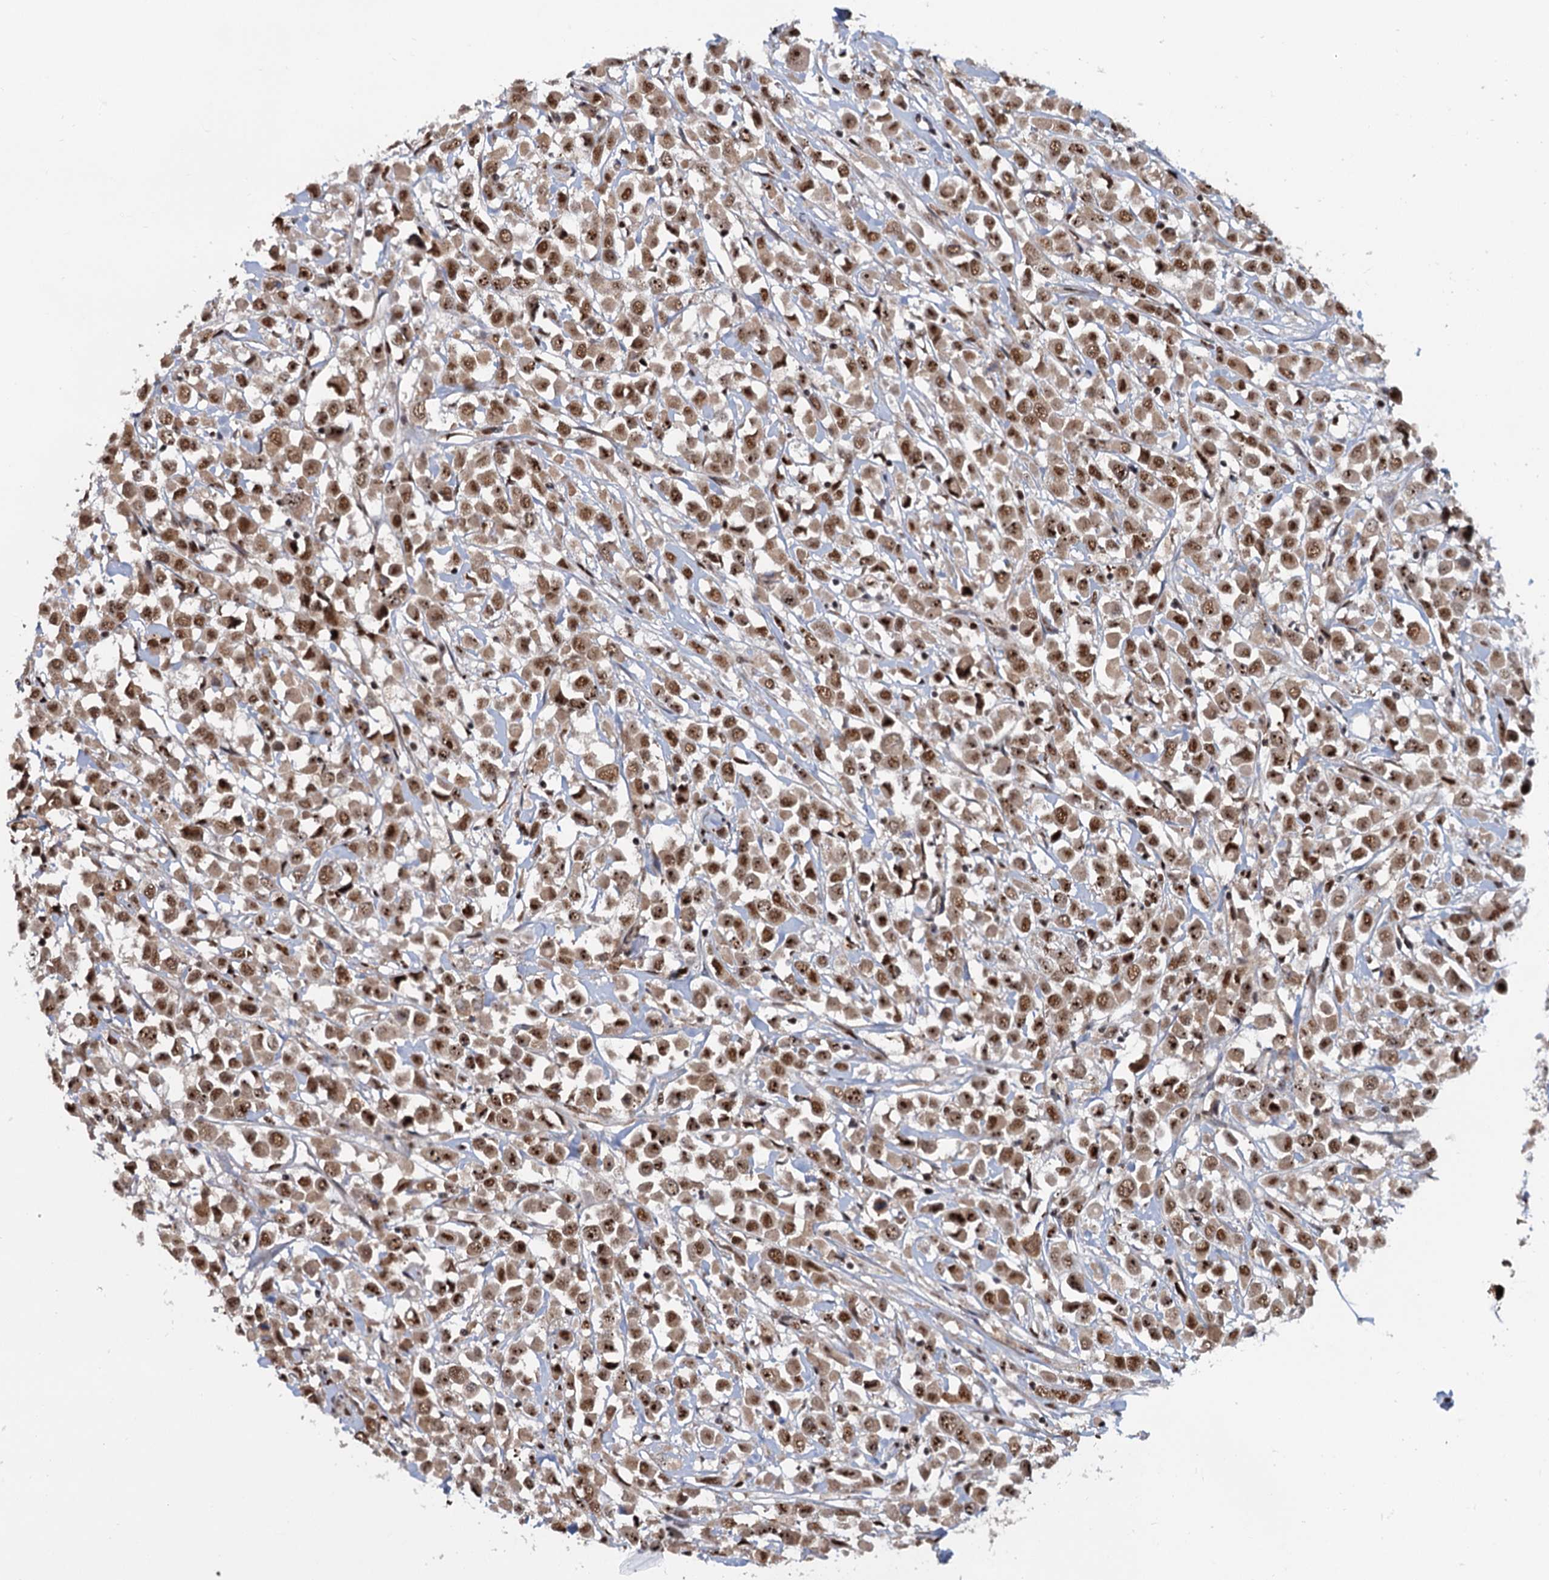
{"staining": {"intensity": "moderate", "quantity": ">75%", "location": "nuclear"}, "tissue": "breast cancer", "cell_type": "Tumor cells", "image_type": "cancer", "snomed": [{"axis": "morphology", "description": "Duct carcinoma"}, {"axis": "topography", "description": "Breast"}], "caption": "Immunohistochemical staining of human breast cancer shows moderate nuclear protein positivity in approximately >75% of tumor cells. Immunohistochemistry (ihc) stains the protein in brown and the nuclei are stained blue.", "gene": "WBP4", "patient": {"sex": "female", "age": 61}}